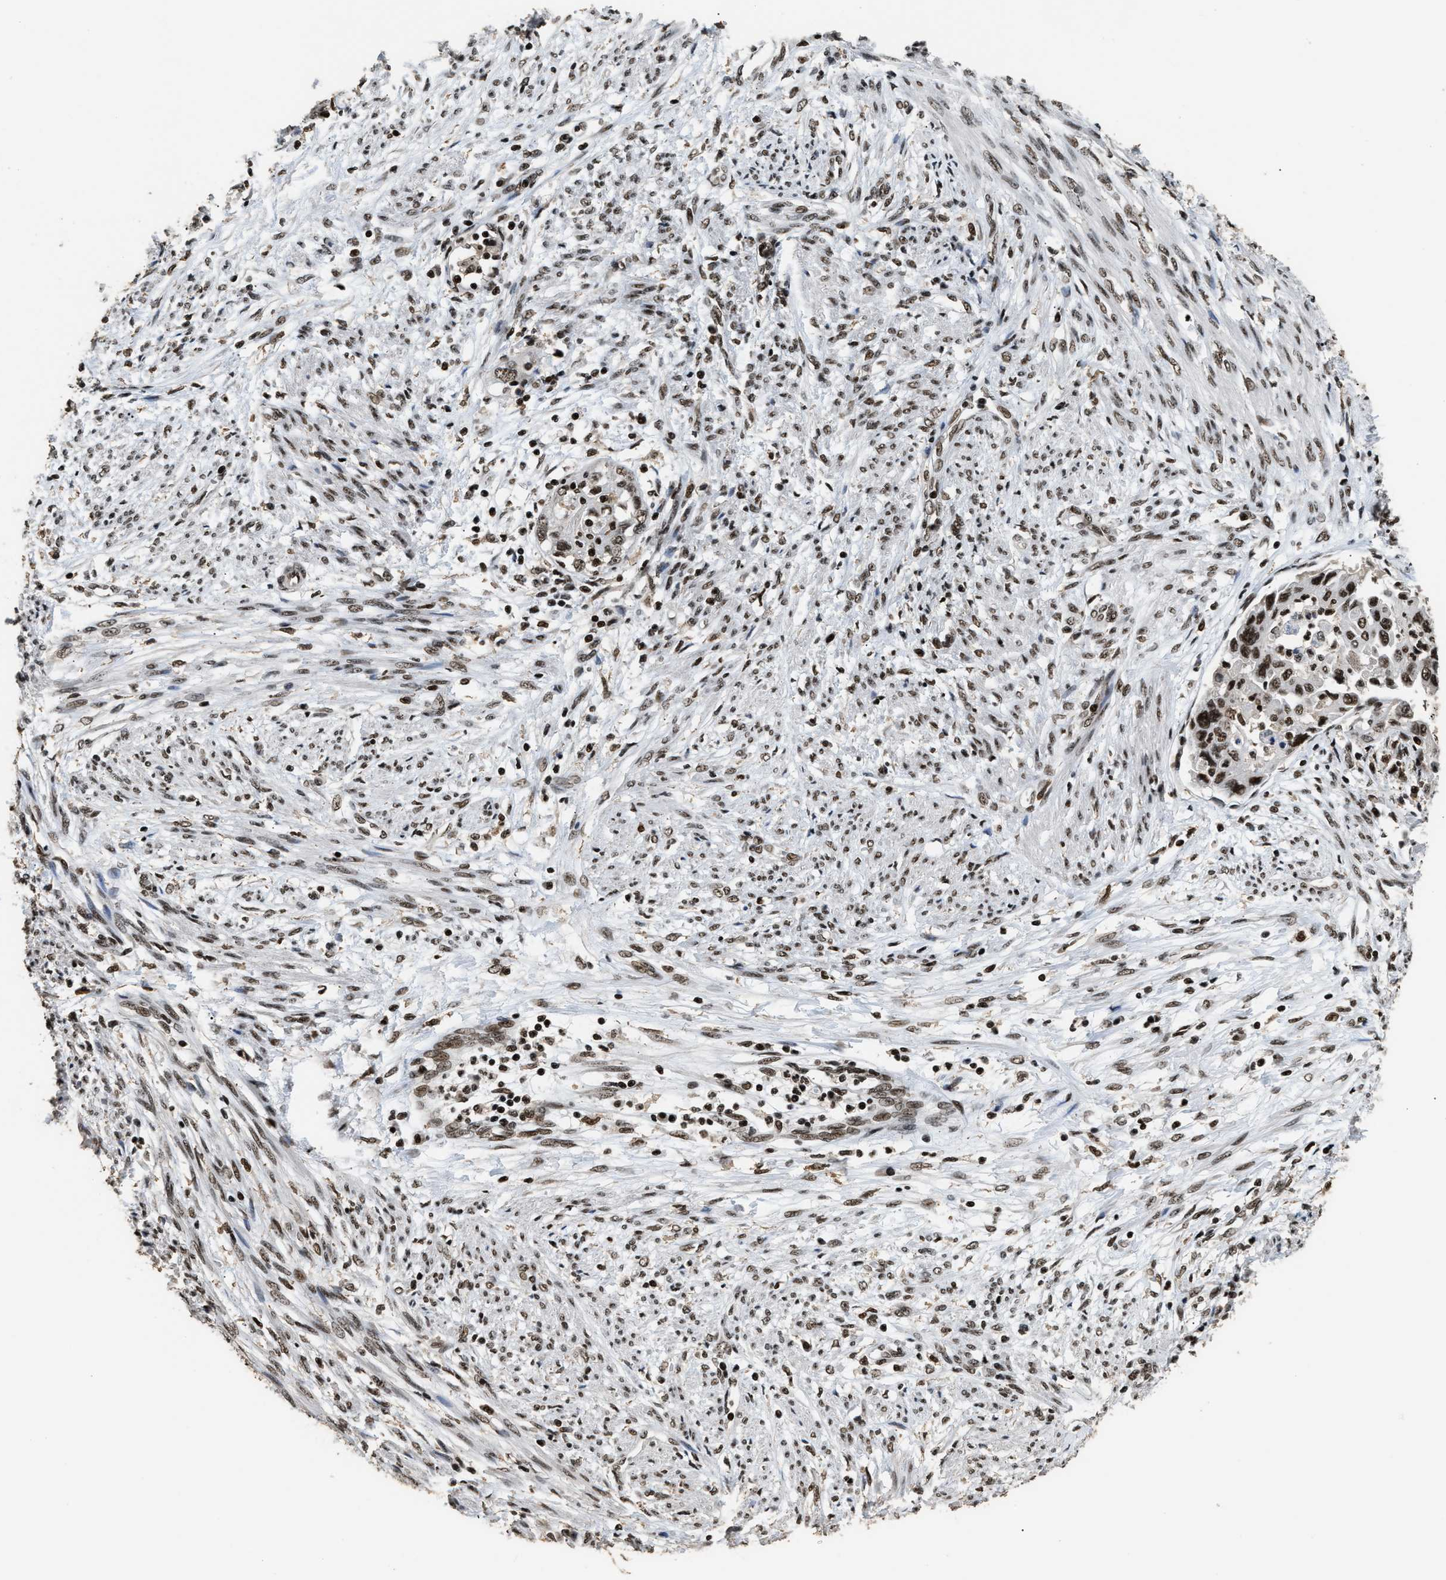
{"staining": {"intensity": "moderate", "quantity": ">75%", "location": "nuclear"}, "tissue": "endometrial cancer", "cell_type": "Tumor cells", "image_type": "cancer", "snomed": [{"axis": "morphology", "description": "Adenocarcinoma, NOS"}, {"axis": "topography", "description": "Endometrium"}], "caption": "Moderate nuclear positivity is present in approximately >75% of tumor cells in endometrial cancer. Ihc stains the protein of interest in brown and the nuclei are stained blue.", "gene": "RAD21", "patient": {"sex": "female", "age": 85}}